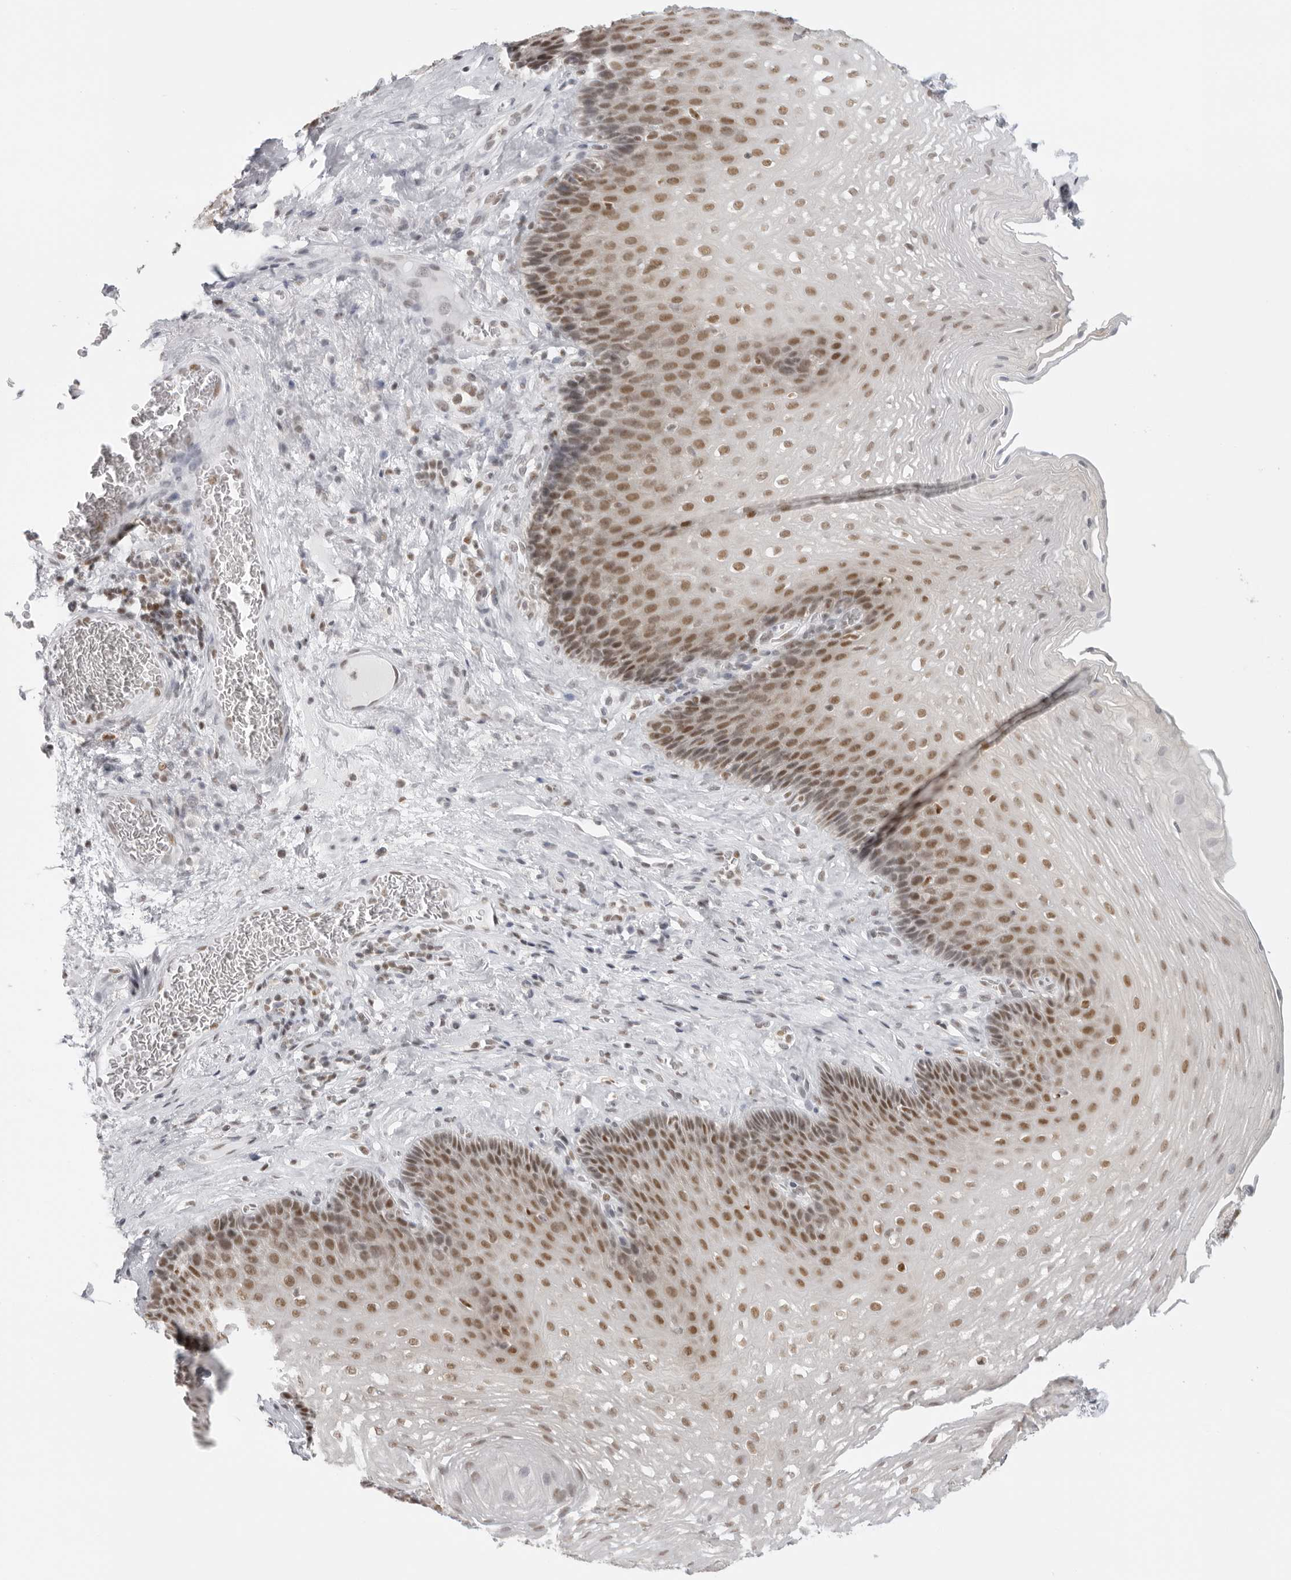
{"staining": {"intensity": "moderate", "quantity": ">75%", "location": "nuclear"}, "tissue": "esophagus", "cell_type": "Squamous epithelial cells", "image_type": "normal", "snomed": [{"axis": "morphology", "description": "Normal tissue, NOS"}, {"axis": "topography", "description": "Esophagus"}], "caption": "IHC of normal human esophagus reveals medium levels of moderate nuclear expression in about >75% of squamous epithelial cells.", "gene": "RPA2", "patient": {"sex": "female", "age": 66}}